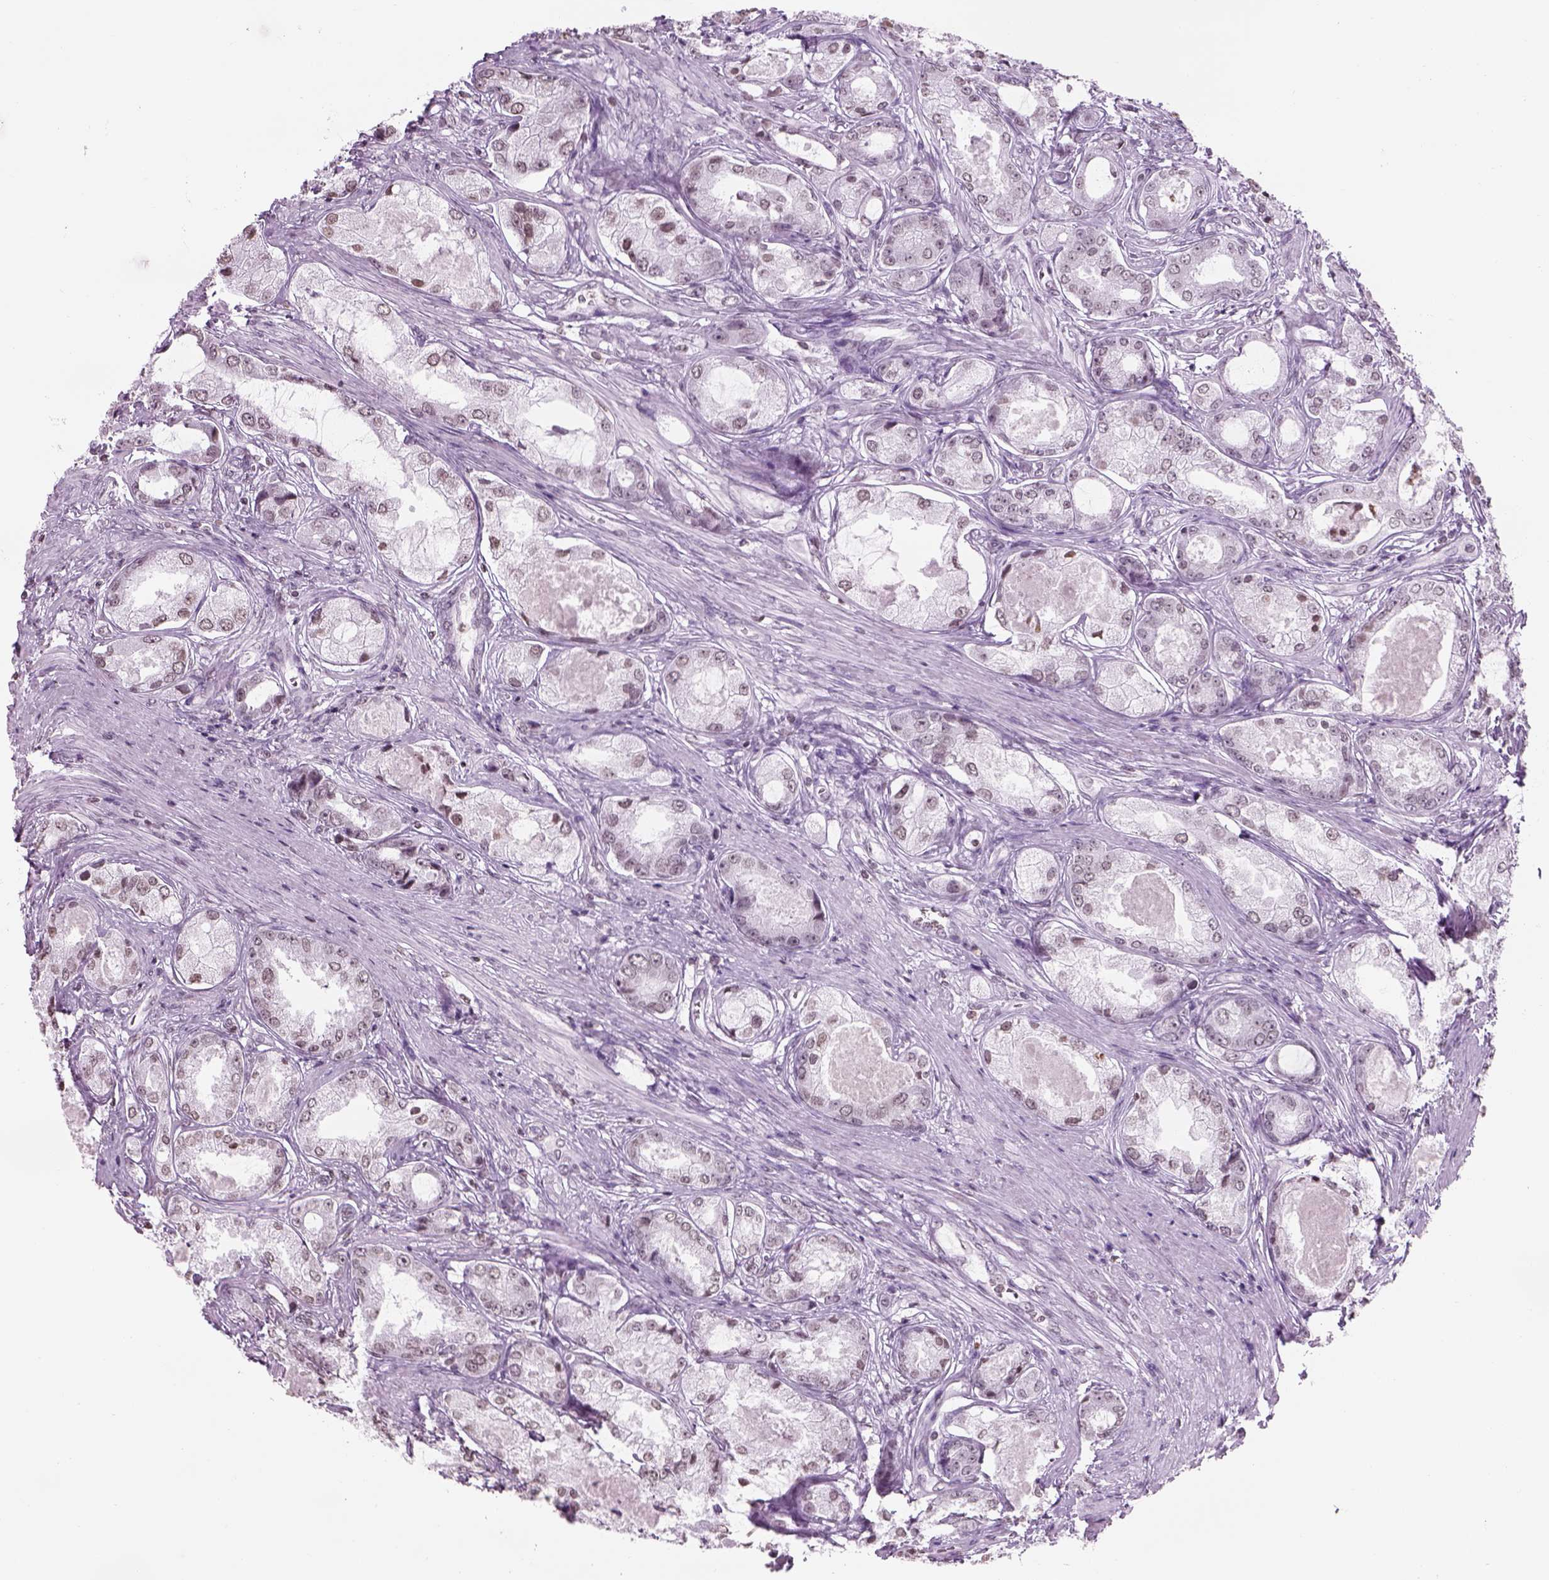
{"staining": {"intensity": "weak", "quantity": "<25%", "location": "nuclear"}, "tissue": "prostate cancer", "cell_type": "Tumor cells", "image_type": "cancer", "snomed": [{"axis": "morphology", "description": "Adenocarcinoma, Low grade"}, {"axis": "topography", "description": "Prostate"}], "caption": "Immunohistochemistry histopathology image of human prostate adenocarcinoma (low-grade) stained for a protein (brown), which displays no expression in tumor cells.", "gene": "BARHL1", "patient": {"sex": "male", "age": 68}}